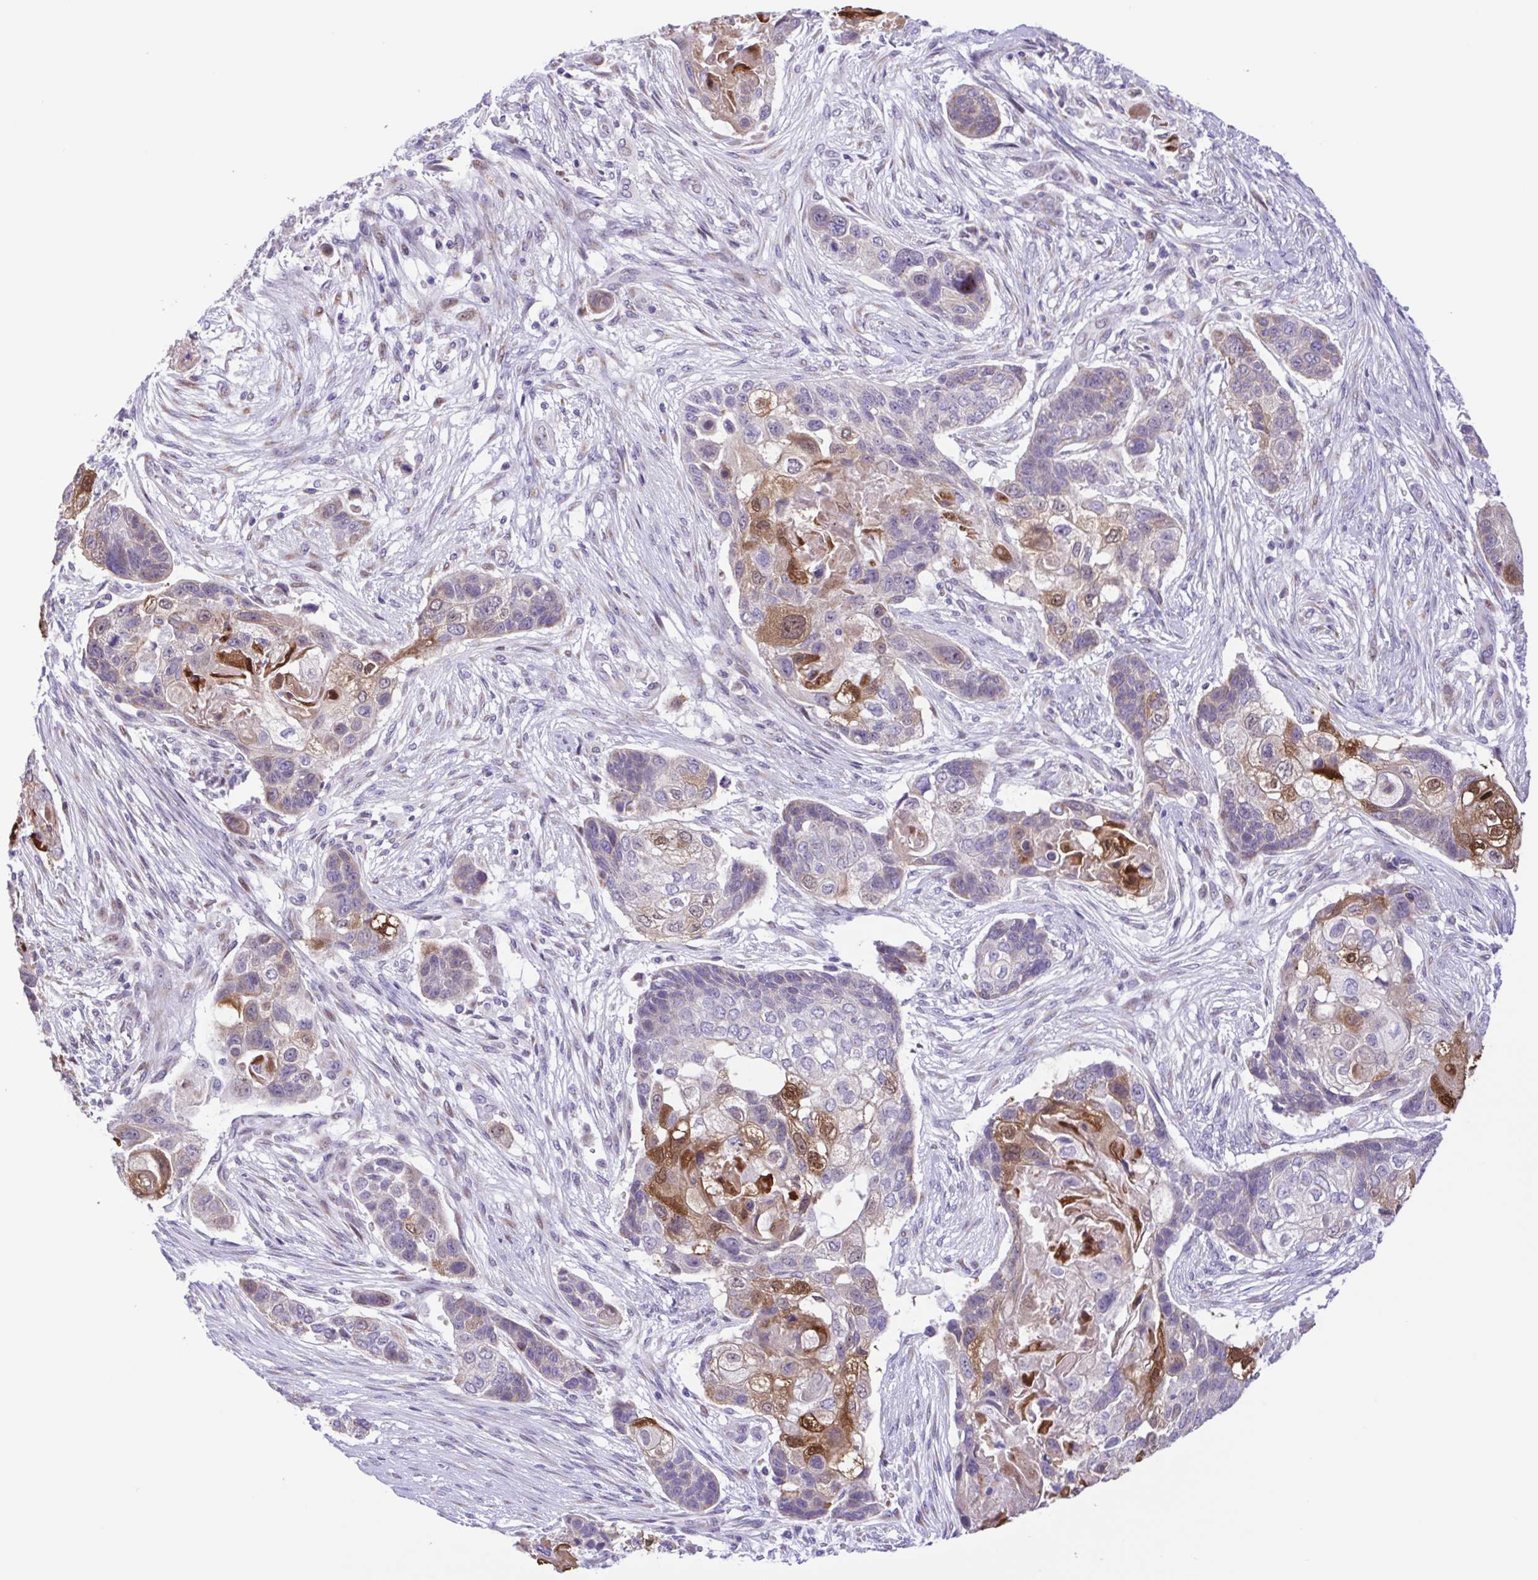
{"staining": {"intensity": "strong", "quantity": "<25%", "location": "cytoplasmic/membranous,nuclear"}, "tissue": "lung cancer", "cell_type": "Tumor cells", "image_type": "cancer", "snomed": [{"axis": "morphology", "description": "Squamous cell carcinoma, NOS"}, {"axis": "topography", "description": "Lung"}], "caption": "Immunohistochemistry (IHC) staining of lung cancer, which exhibits medium levels of strong cytoplasmic/membranous and nuclear expression in about <25% of tumor cells indicating strong cytoplasmic/membranous and nuclear protein expression. The staining was performed using DAB (brown) for protein detection and nuclei were counterstained in hematoxylin (blue).", "gene": "TGM3", "patient": {"sex": "male", "age": 69}}